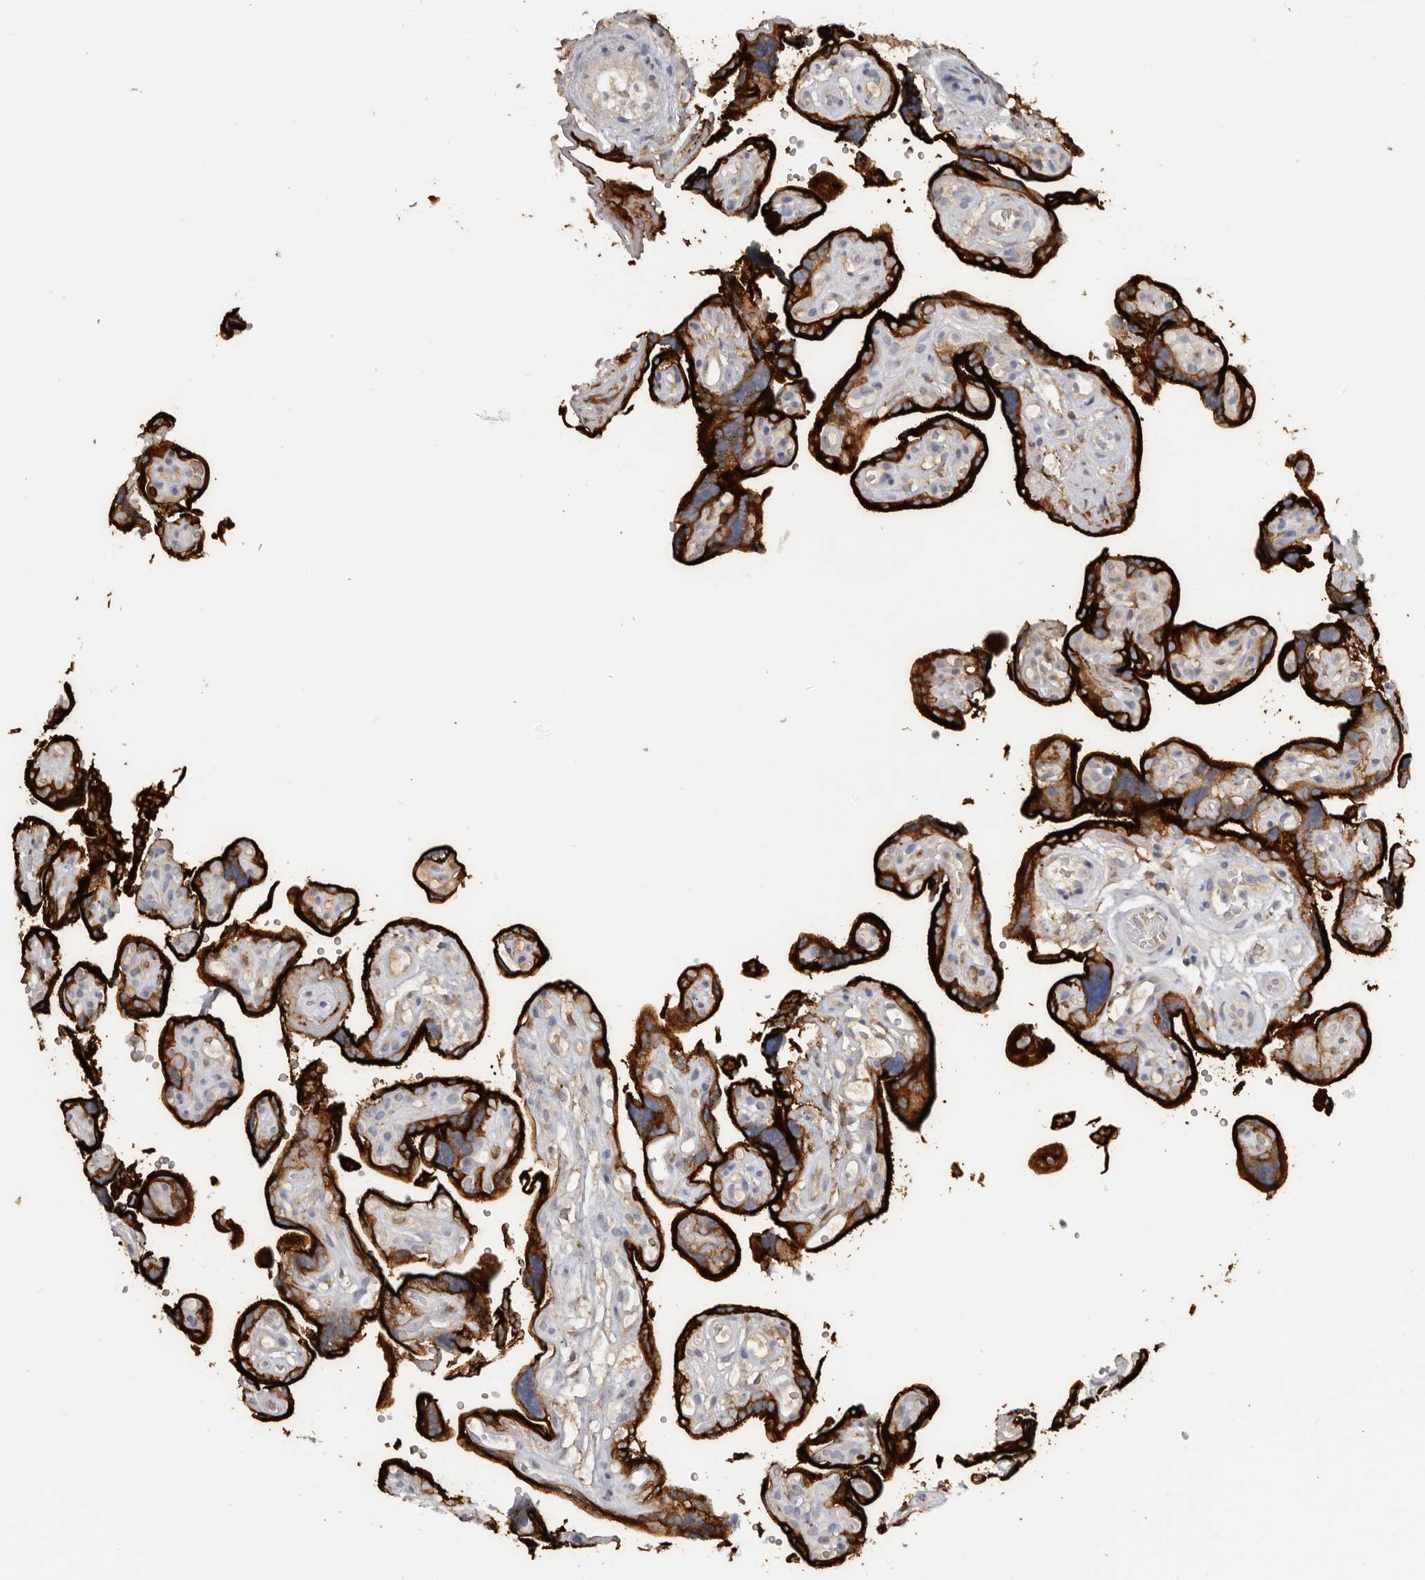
{"staining": {"intensity": "weak", "quantity": ">75%", "location": "cytoplasmic/membranous"}, "tissue": "placenta", "cell_type": "Decidual cells", "image_type": "normal", "snomed": [{"axis": "morphology", "description": "Normal tissue, NOS"}, {"axis": "topography", "description": "Placenta"}], "caption": "This micrograph demonstrates benign placenta stained with IHC to label a protein in brown. The cytoplasmic/membranous of decidual cells show weak positivity for the protein. Nuclei are counter-stained blue.", "gene": "TFRC", "patient": {"sex": "female", "age": 30}}